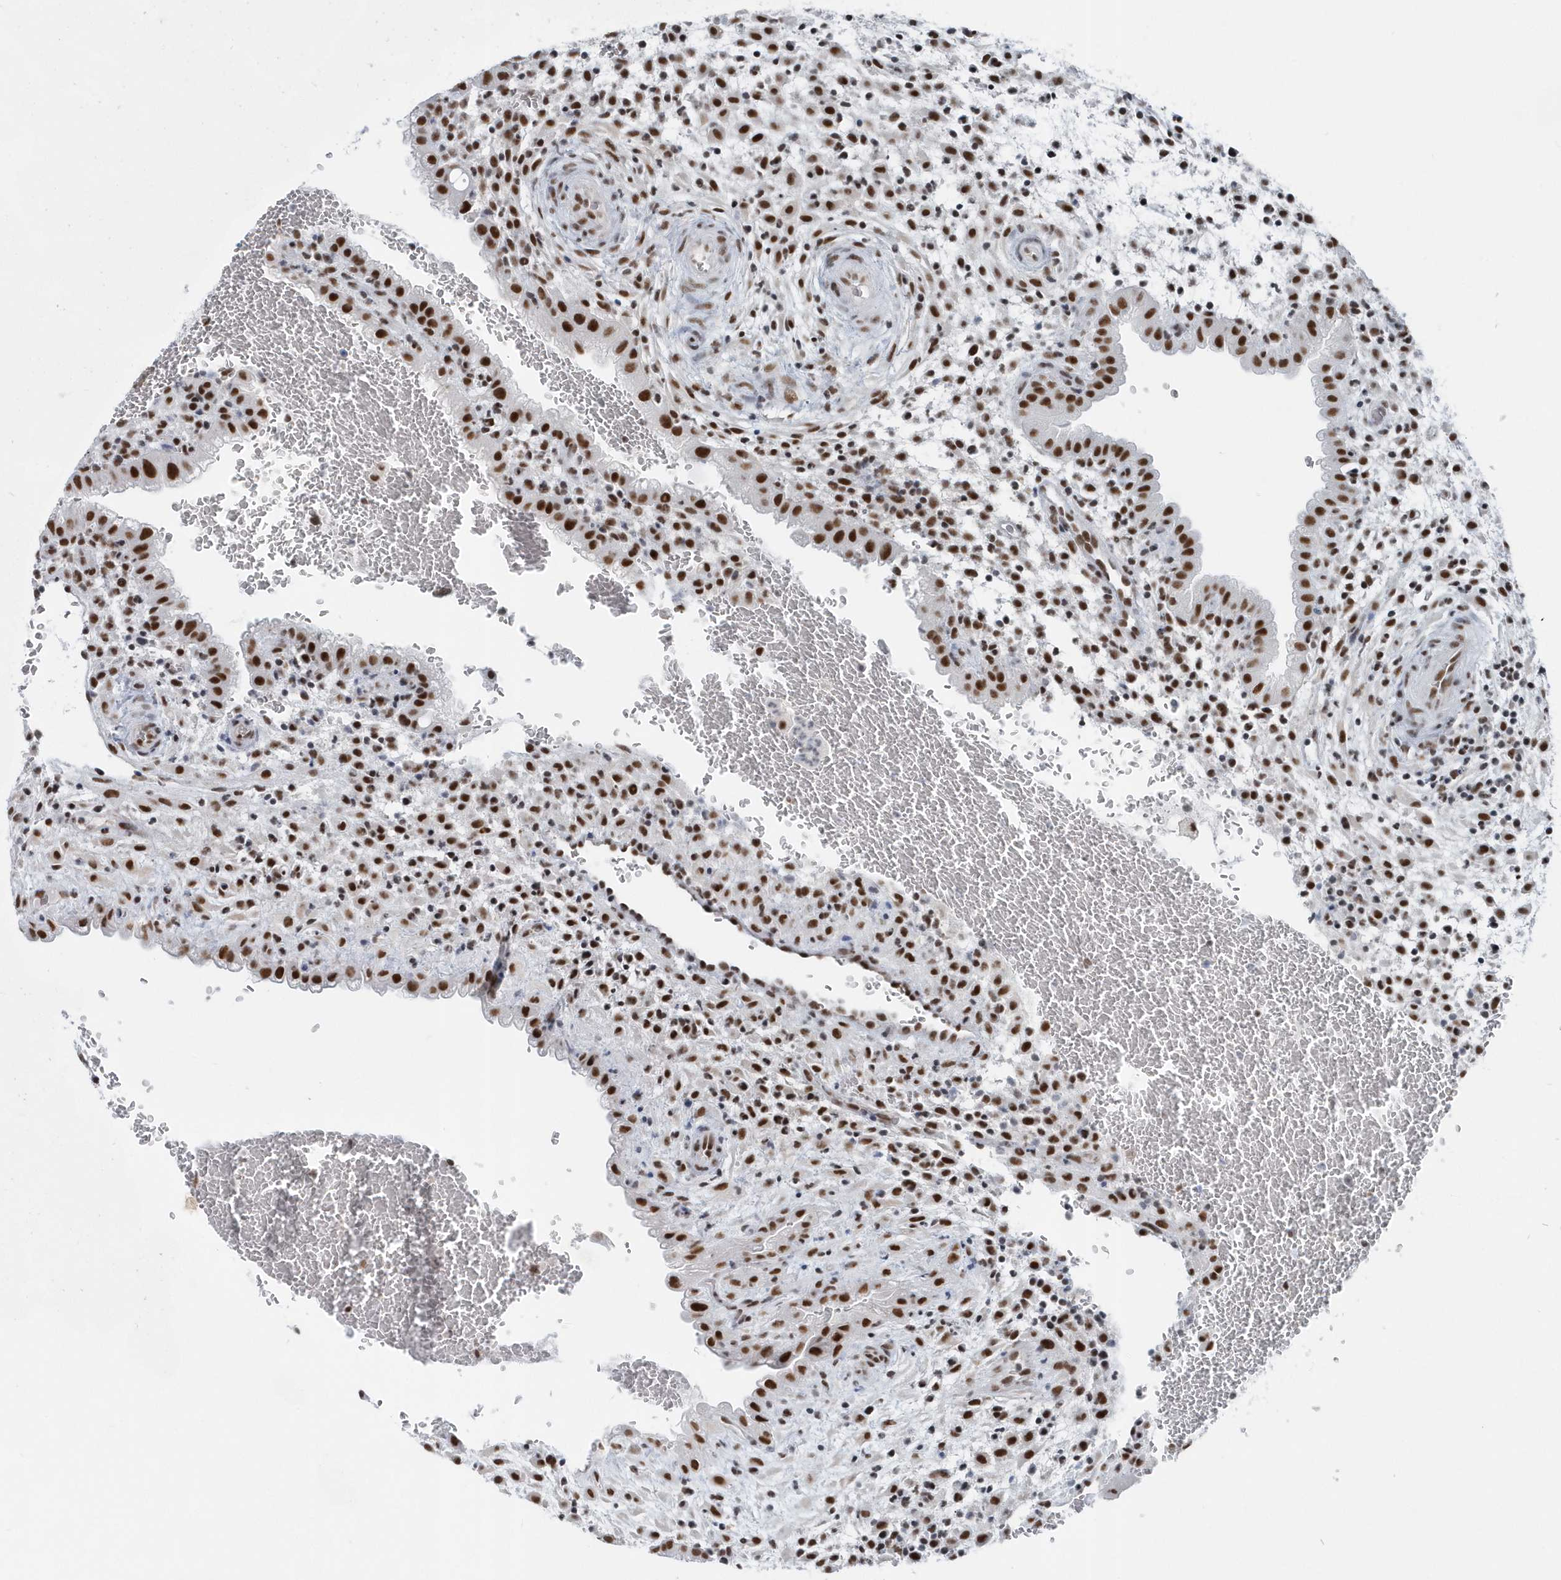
{"staining": {"intensity": "strong", "quantity": ">75%", "location": "nuclear"}, "tissue": "placenta", "cell_type": "Decidual cells", "image_type": "normal", "snomed": [{"axis": "morphology", "description": "Normal tissue, NOS"}, {"axis": "topography", "description": "Placenta"}], "caption": "Protein expression analysis of normal placenta displays strong nuclear expression in approximately >75% of decidual cells.", "gene": "FIP1L1", "patient": {"sex": "female", "age": 35}}